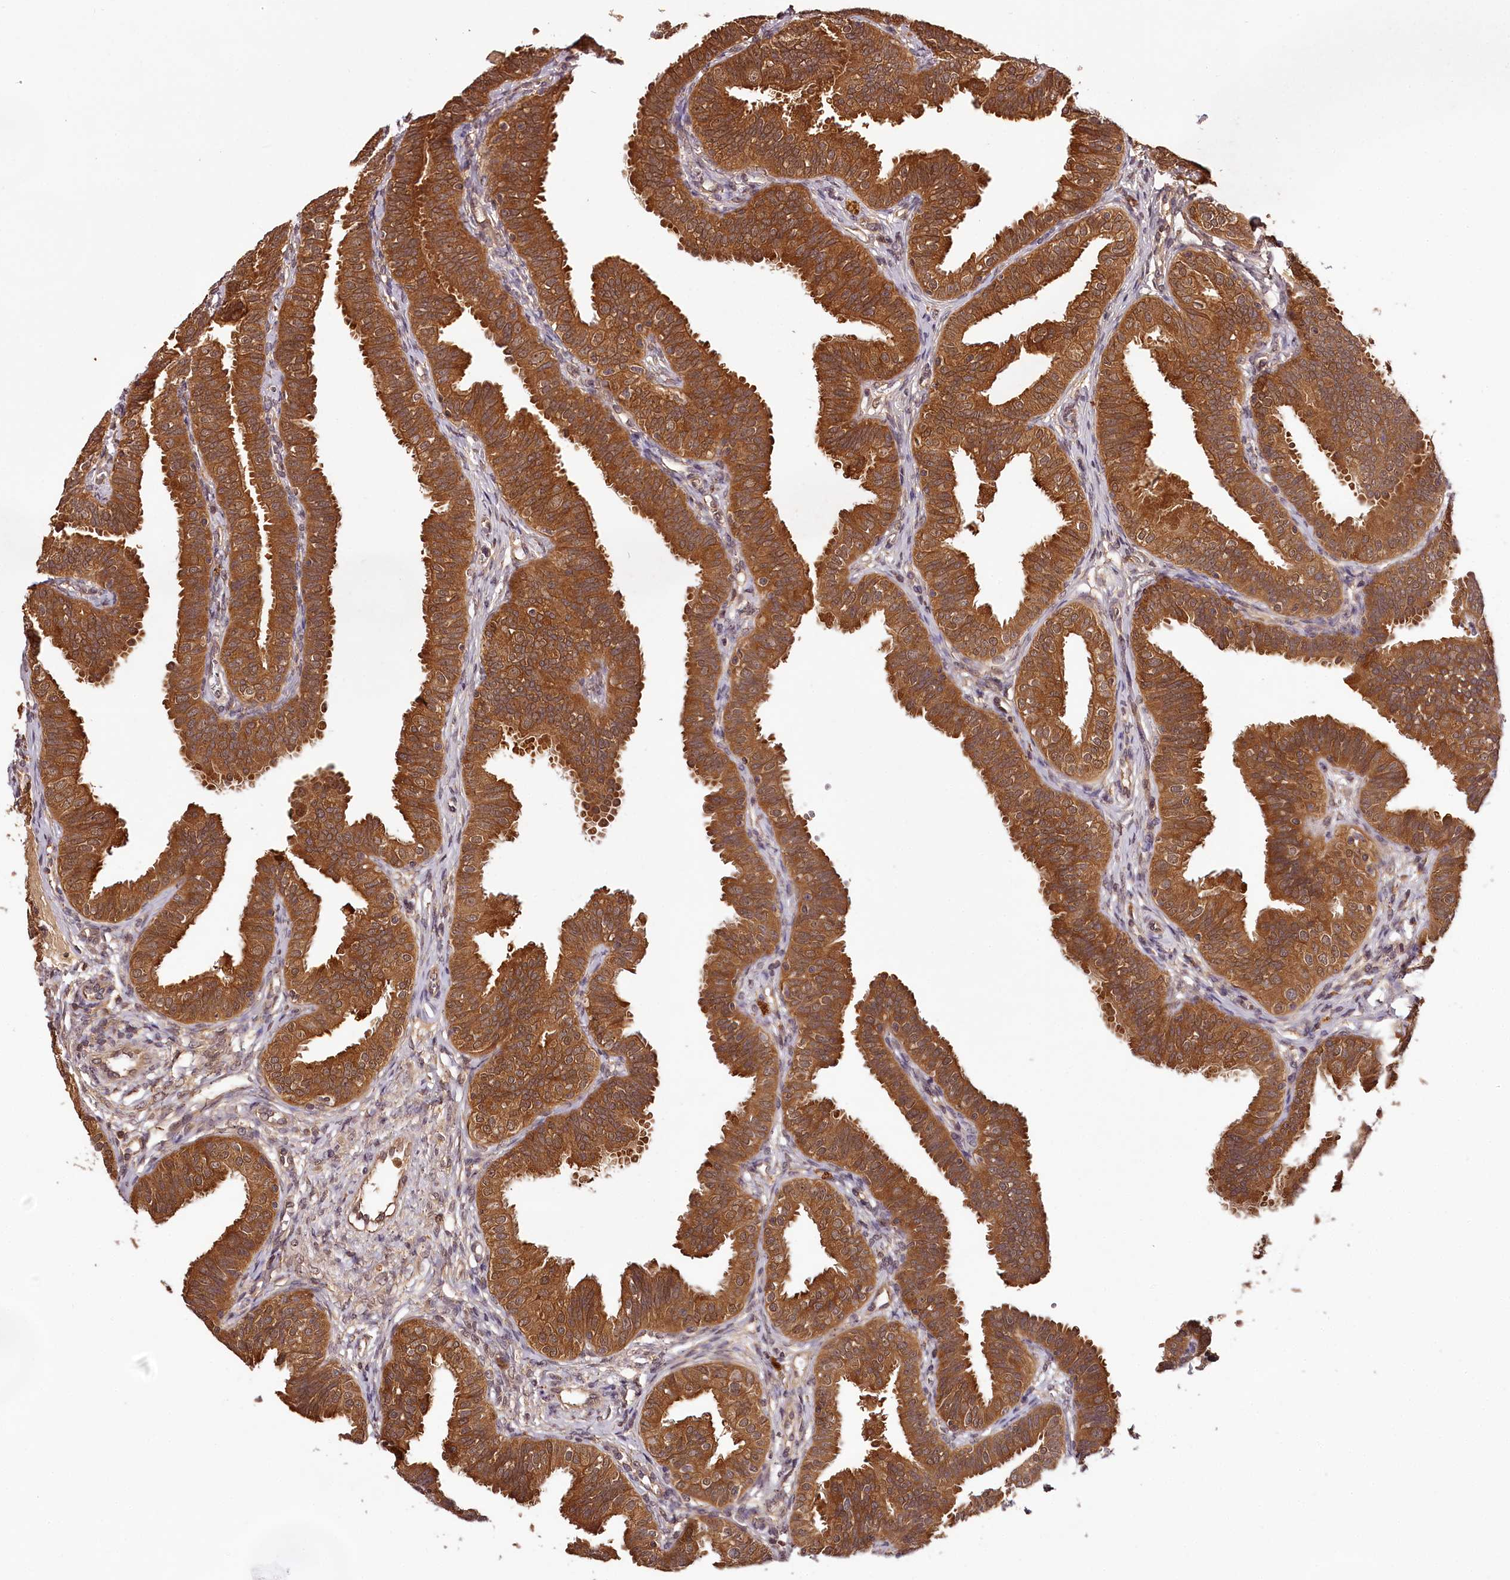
{"staining": {"intensity": "strong", "quantity": ">75%", "location": "cytoplasmic/membranous"}, "tissue": "fallopian tube", "cell_type": "Glandular cells", "image_type": "normal", "snomed": [{"axis": "morphology", "description": "Normal tissue, NOS"}, {"axis": "topography", "description": "Fallopian tube"}], "caption": "High-power microscopy captured an IHC image of unremarkable fallopian tube, revealing strong cytoplasmic/membranous staining in approximately >75% of glandular cells. (DAB IHC, brown staining for protein, blue staining for nuclei).", "gene": "TTC12", "patient": {"sex": "female", "age": 35}}